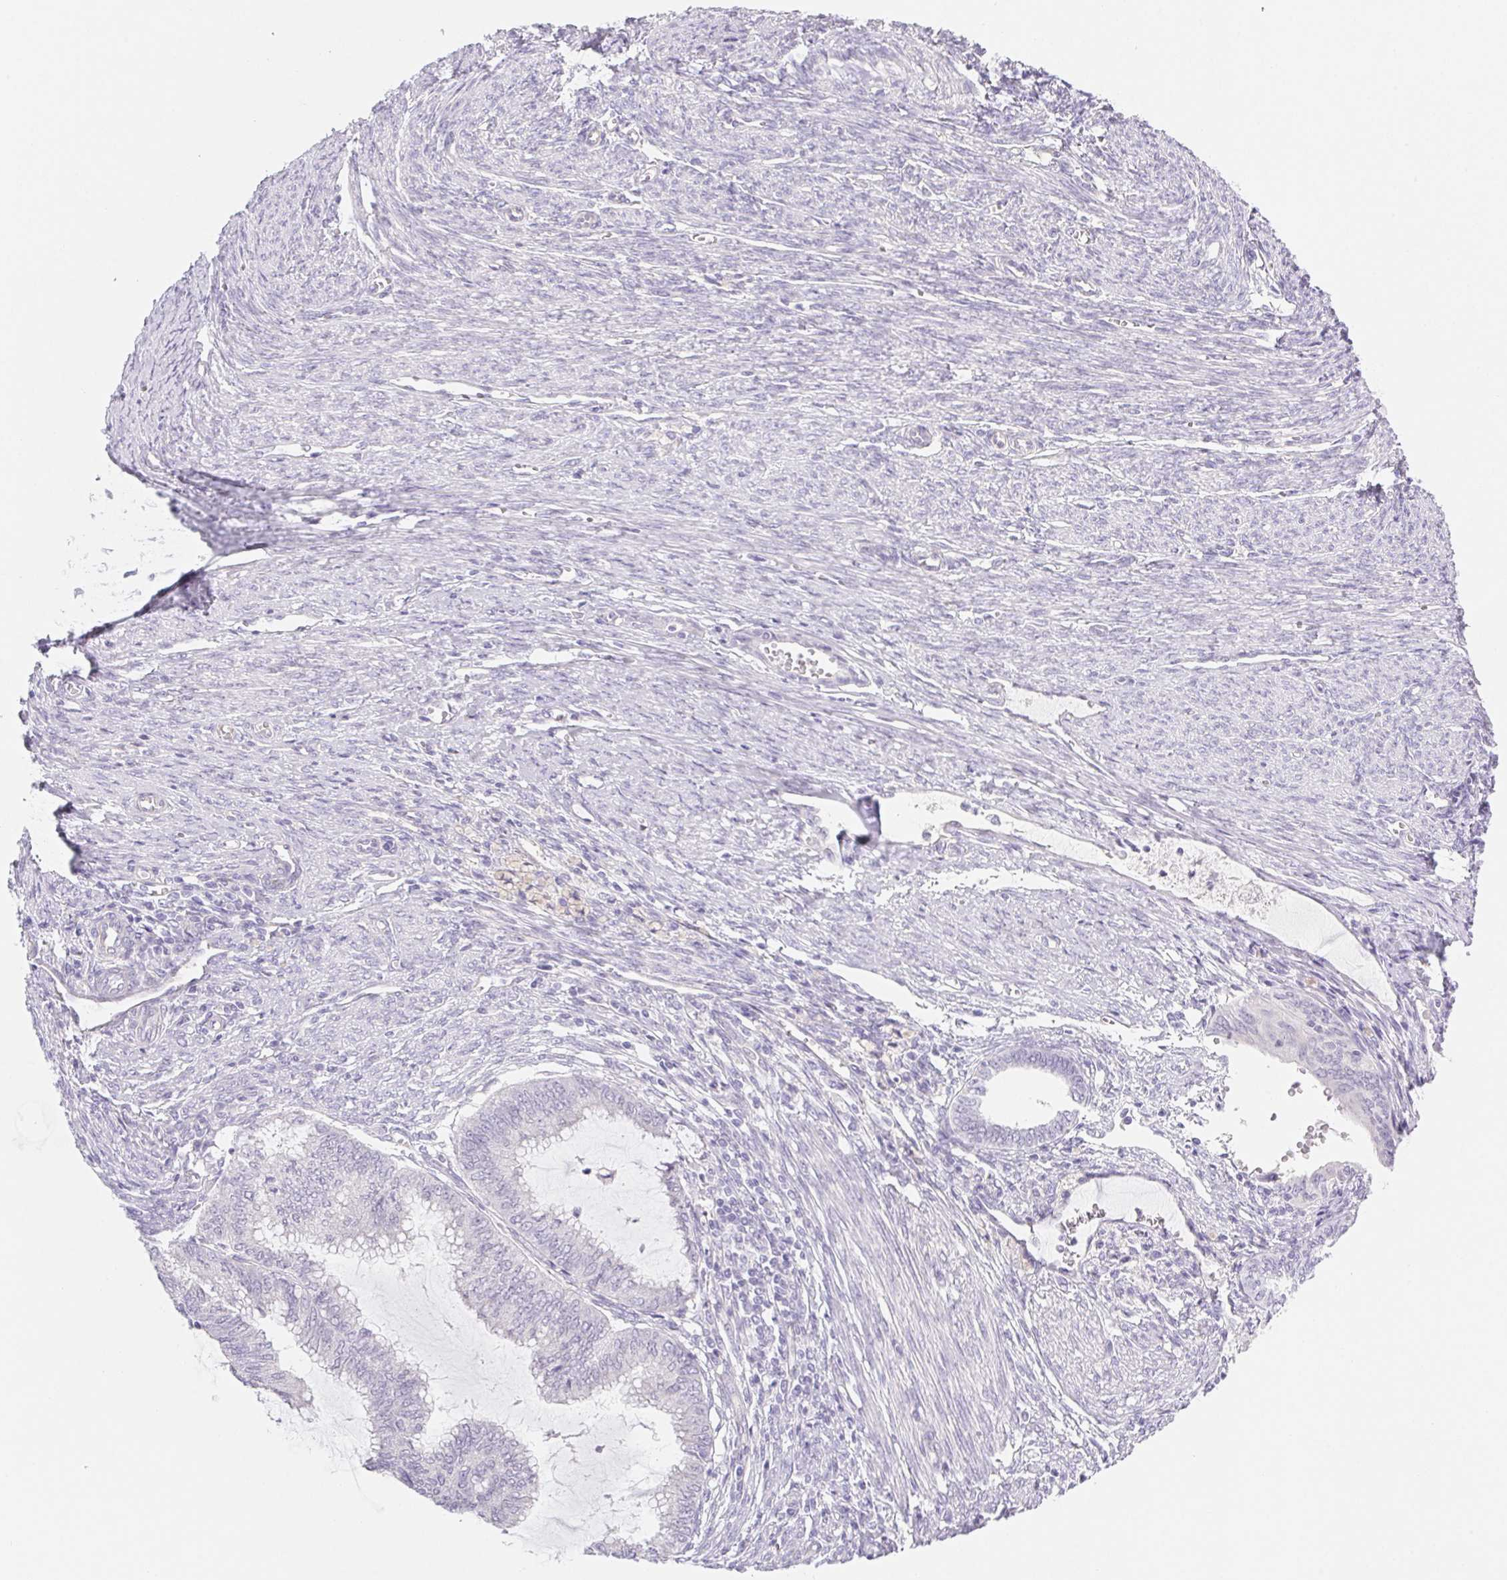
{"staining": {"intensity": "negative", "quantity": "none", "location": "none"}, "tissue": "endometrial cancer", "cell_type": "Tumor cells", "image_type": "cancer", "snomed": [{"axis": "morphology", "description": "Adenocarcinoma, NOS"}, {"axis": "topography", "description": "Endometrium"}], "caption": "DAB immunohistochemical staining of adenocarcinoma (endometrial) shows no significant positivity in tumor cells.", "gene": "CTNND2", "patient": {"sex": "female", "age": 79}}